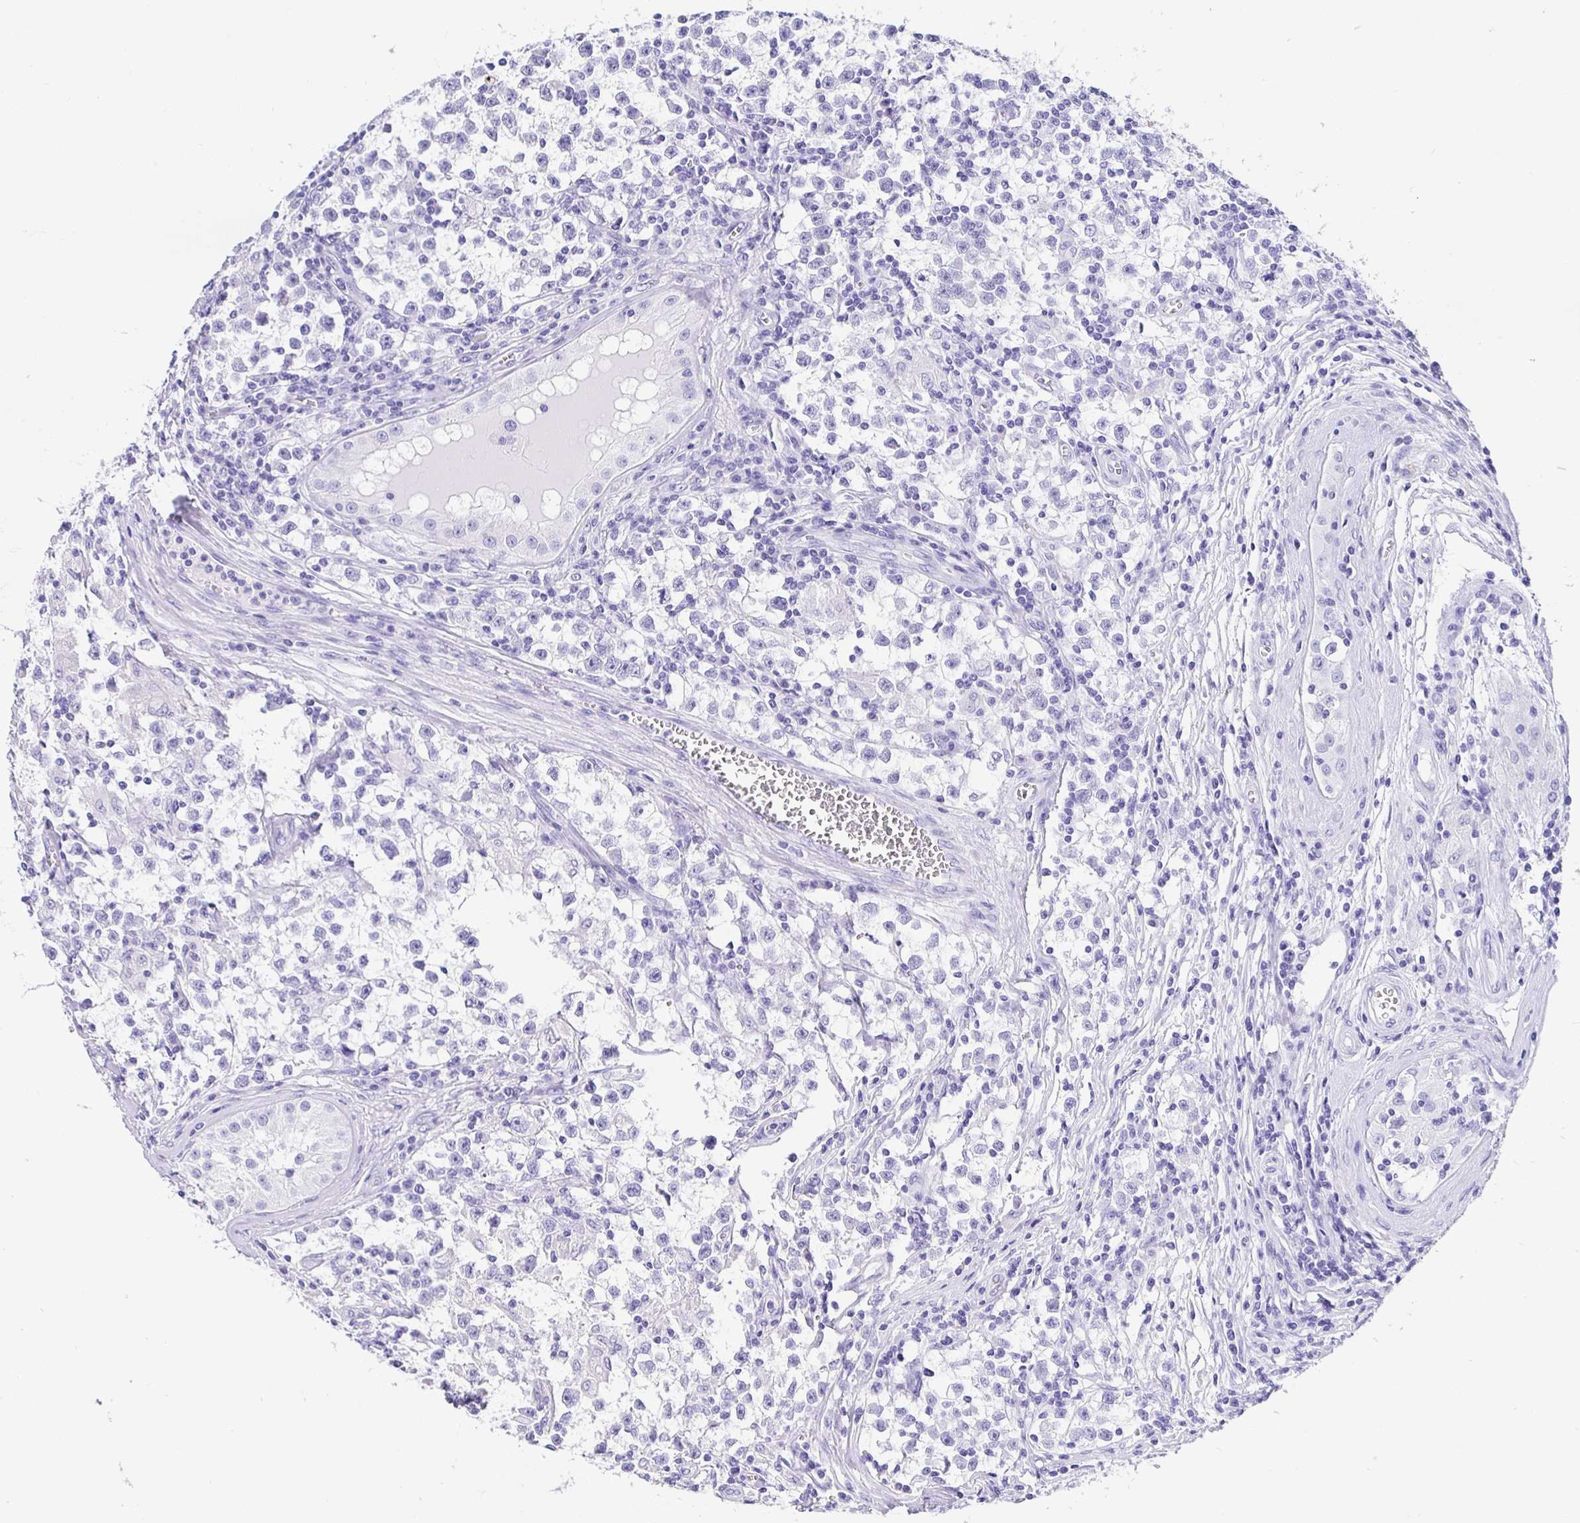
{"staining": {"intensity": "negative", "quantity": "none", "location": "none"}, "tissue": "testis cancer", "cell_type": "Tumor cells", "image_type": "cancer", "snomed": [{"axis": "morphology", "description": "Seminoma, NOS"}, {"axis": "topography", "description": "Testis"}], "caption": "IHC micrograph of neoplastic tissue: testis cancer (seminoma) stained with DAB demonstrates no significant protein expression in tumor cells.", "gene": "PRAMEF19", "patient": {"sex": "male", "age": 31}}